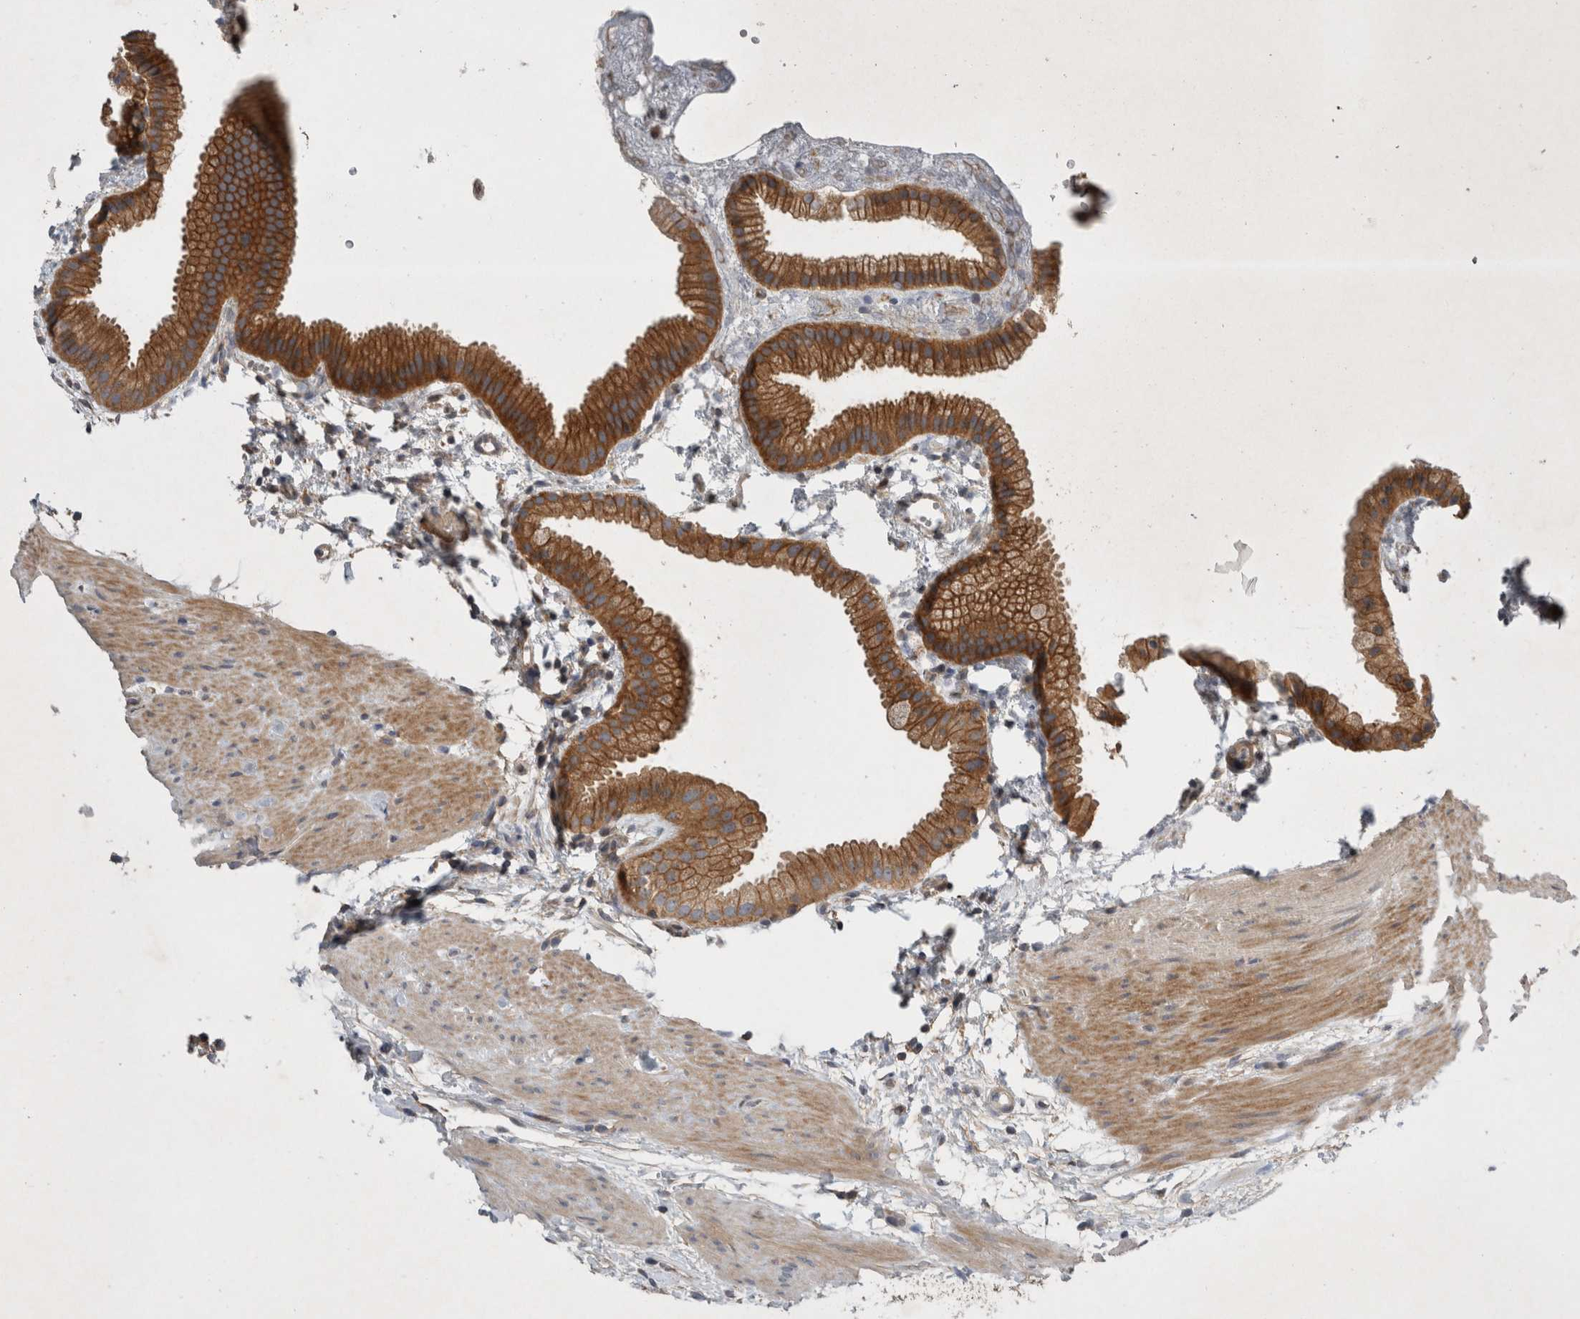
{"staining": {"intensity": "strong", "quantity": ">75%", "location": "cytoplasmic/membranous"}, "tissue": "gallbladder", "cell_type": "Glandular cells", "image_type": "normal", "snomed": [{"axis": "morphology", "description": "Normal tissue, NOS"}, {"axis": "topography", "description": "Gallbladder"}], "caption": "A brown stain highlights strong cytoplasmic/membranous positivity of a protein in glandular cells of unremarkable human gallbladder. Using DAB (brown) and hematoxylin (blue) stains, captured at high magnification using brightfield microscopy.", "gene": "SCARA5", "patient": {"sex": "female", "age": 64}}